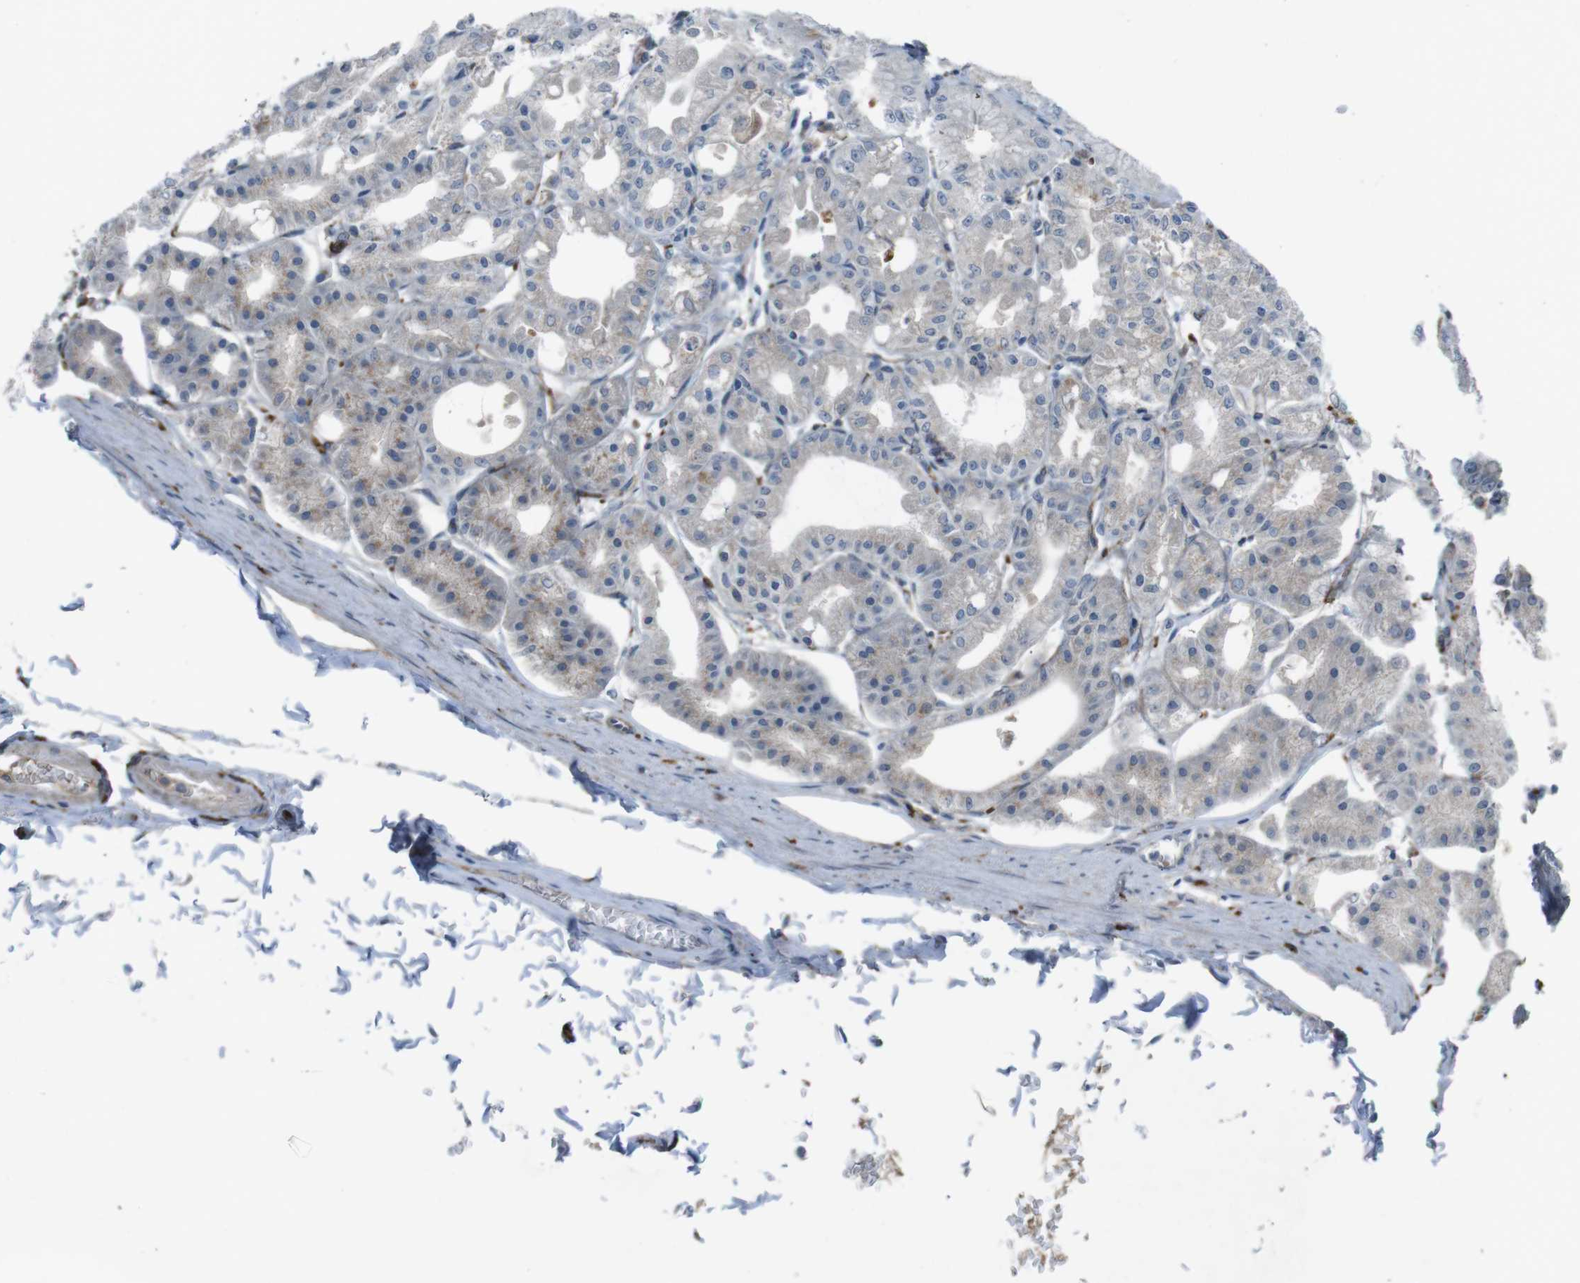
{"staining": {"intensity": "weak", "quantity": "<25%", "location": "cytoplasmic/membranous"}, "tissue": "stomach", "cell_type": "Glandular cells", "image_type": "normal", "snomed": [{"axis": "morphology", "description": "Normal tissue, NOS"}, {"axis": "topography", "description": "Stomach, lower"}], "caption": "This photomicrograph is of unremarkable stomach stained with IHC to label a protein in brown with the nuclei are counter-stained blue. There is no staining in glandular cells.", "gene": "ANK2", "patient": {"sex": "male", "age": 71}}